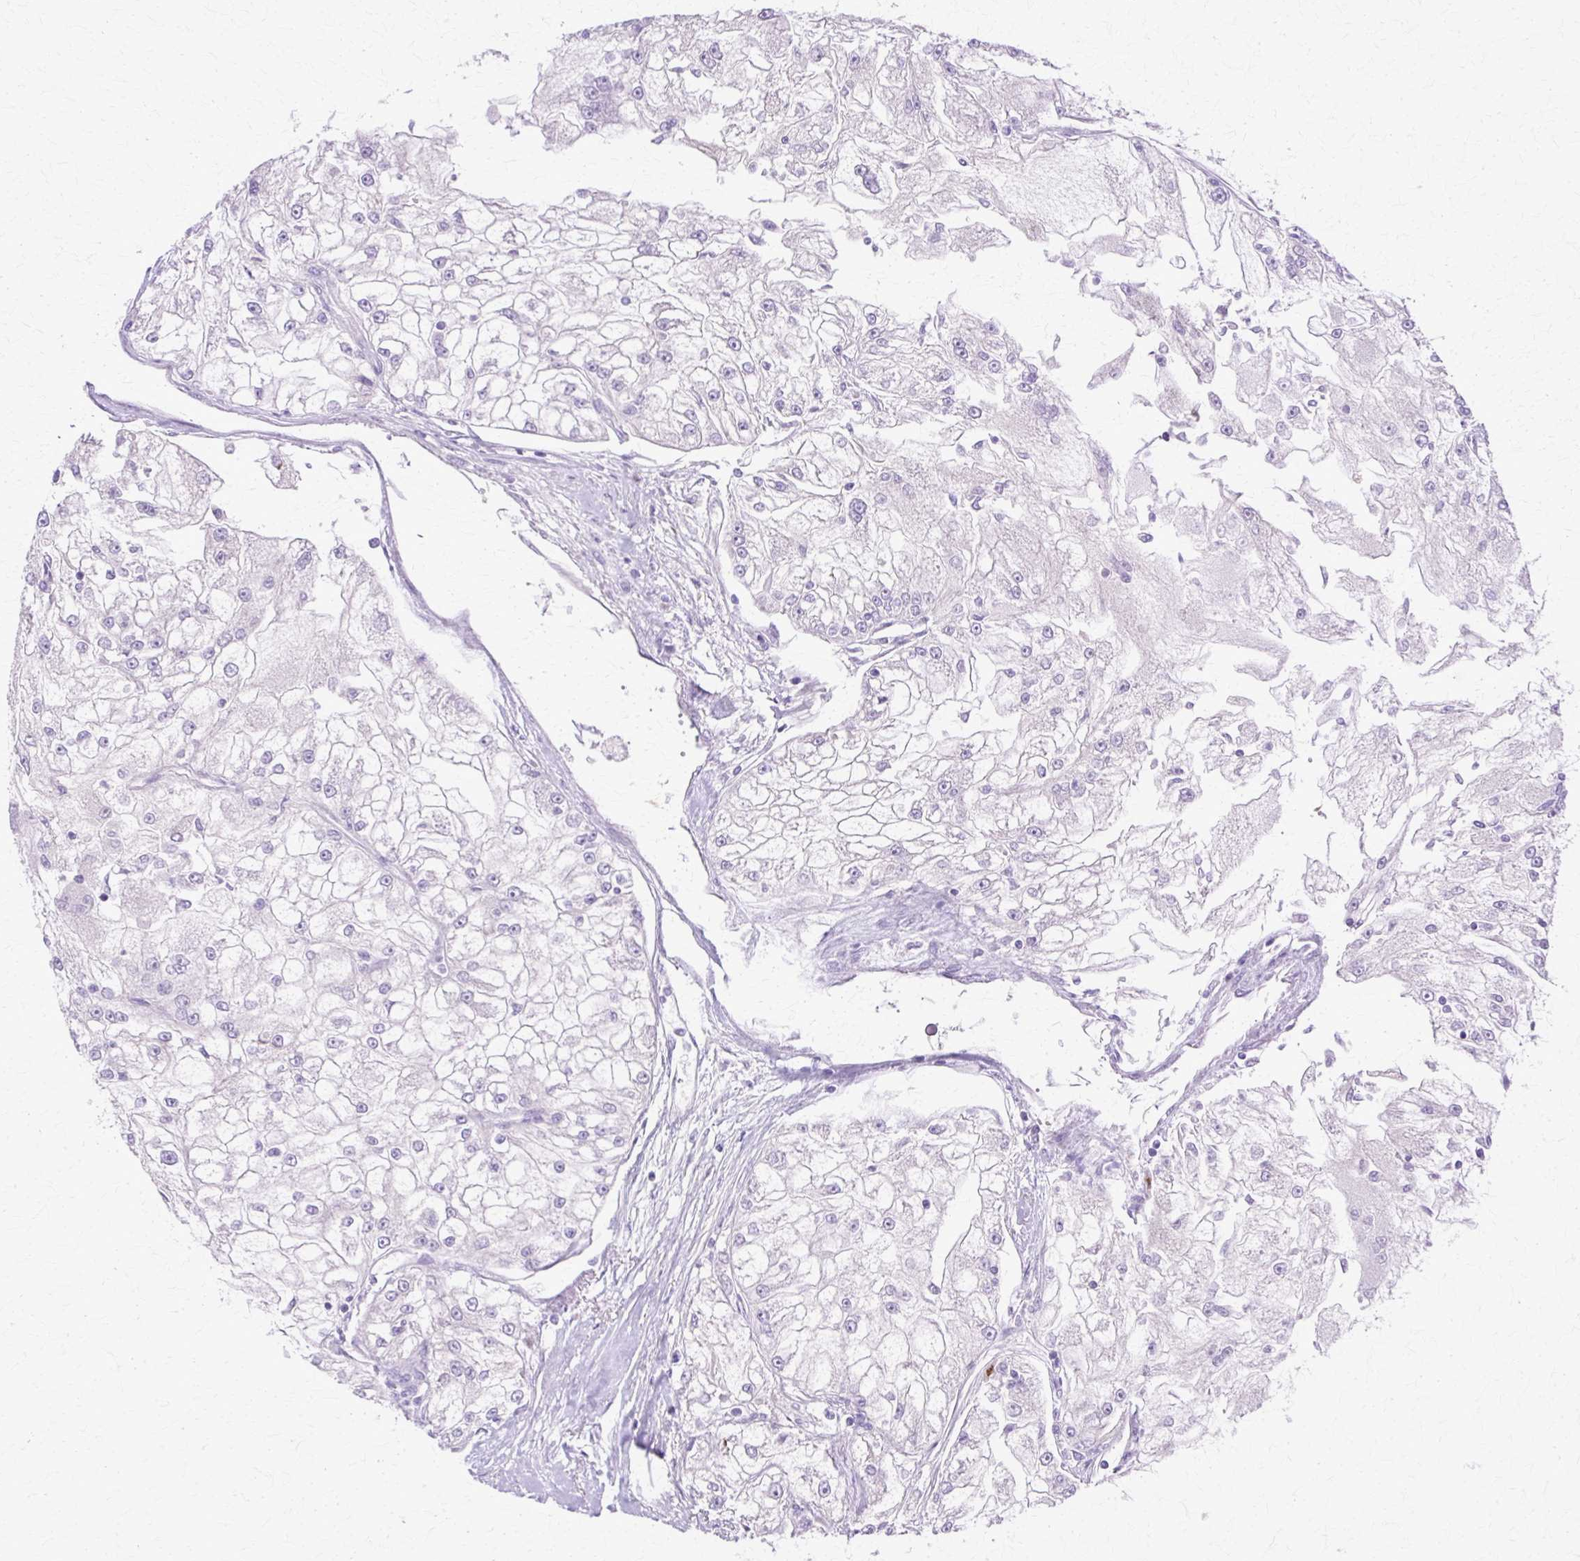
{"staining": {"intensity": "negative", "quantity": "none", "location": "none"}, "tissue": "renal cancer", "cell_type": "Tumor cells", "image_type": "cancer", "snomed": [{"axis": "morphology", "description": "Adenocarcinoma, NOS"}, {"axis": "topography", "description": "Kidney"}], "caption": "DAB (3,3'-diaminobenzidine) immunohistochemical staining of human renal cancer demonstrates no significant staining in tumor cells.", "gene": "TBC1D3G", "patient": {"sex": "female", "age": 72}}